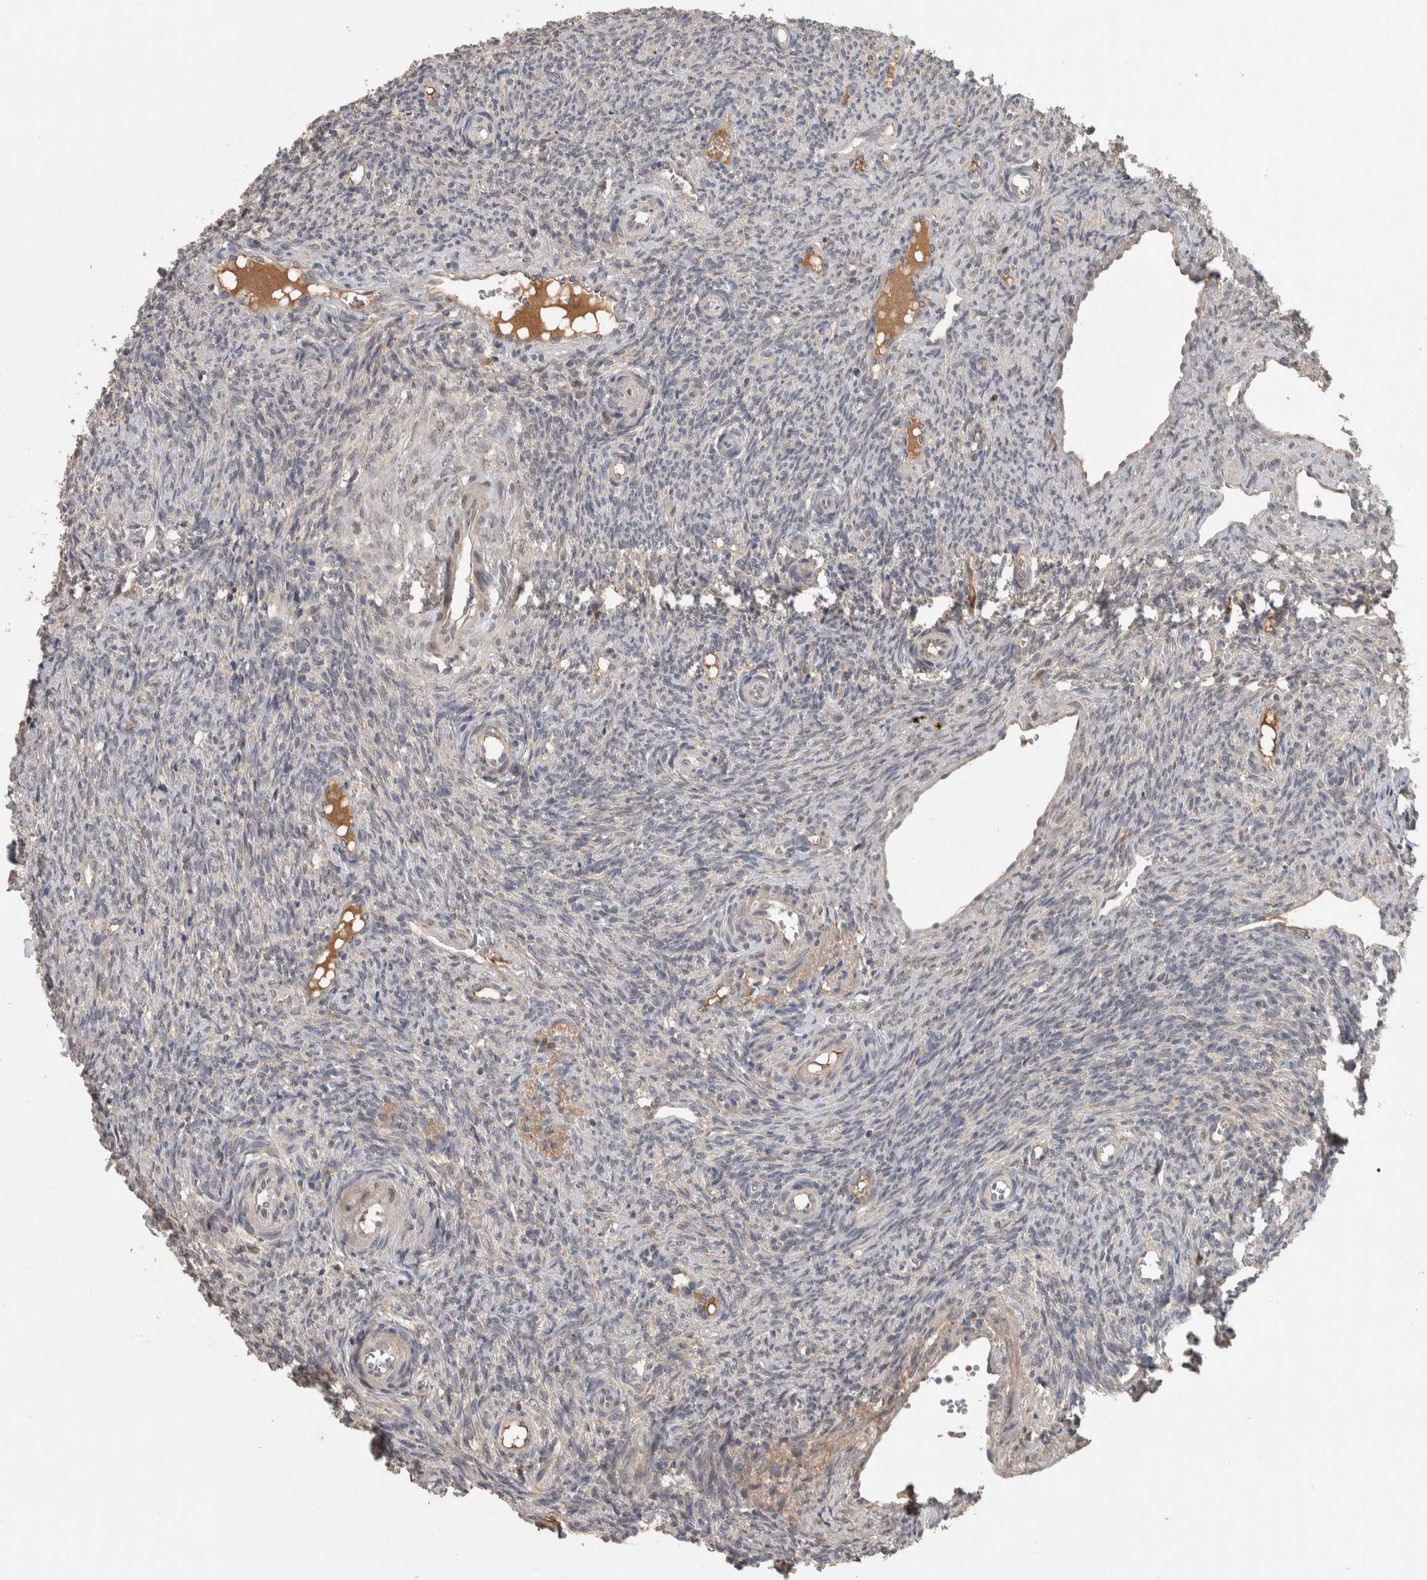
{"staining": {"intensity": "weak", "quantity": ">75%", "location": "cytoplasmic/membranous"}, "tissue": "ovary", "cell_type": "Follicle cells", "image_type": "normal", "snomed": [{"axis": "morphology", "description": "Normal tissue, NOS"}, {"axis": "topography", "description": "Ovary"}], "caption": "The histopathology image shows a brown stain indicating the presence of a protein in the cytoplasmic/membranous of follicle cells in ovary. Using DAB (brown) and hematoxylin (blue) stains, captured at high magnification using brightfield microscopy.", "gene": "CHRM3", "patient": {"sex": "female", "age": 41}}